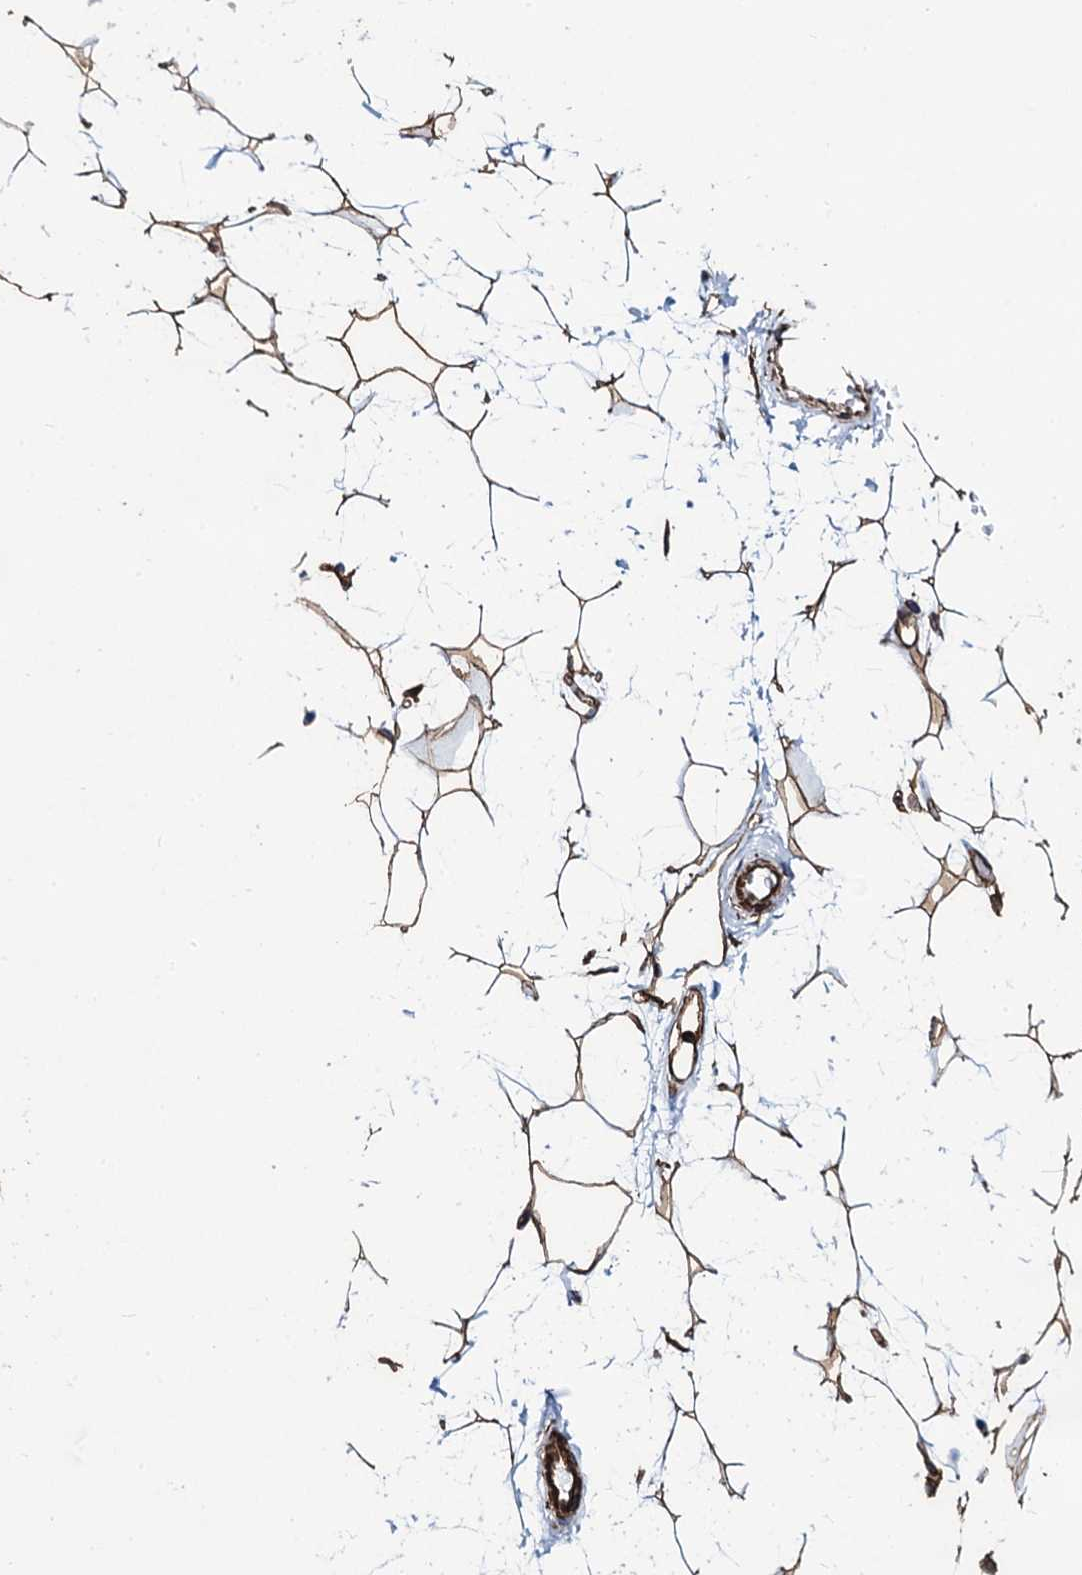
{"staining": {"intensity": "moderate", "quantity": ">75%", "location": "cytoplasmic/membranous"}, "tissue": "adipose tissue", "cell_type": "Adipocytes", "image_type": "normal", "snomed": [{"axis": "morphology", "description": "Normal tissue, NOS"}, {"axis": "topography", "description": "Breast"}], "caption": "DAB immunohistochemical staining of normal human adipose tissue shows moderate cytoplasmic/membranous protein staining in approximately >75% of adipocytes.", "gene": "PGM2", "patient": {"sex": "female", "age": 26}}